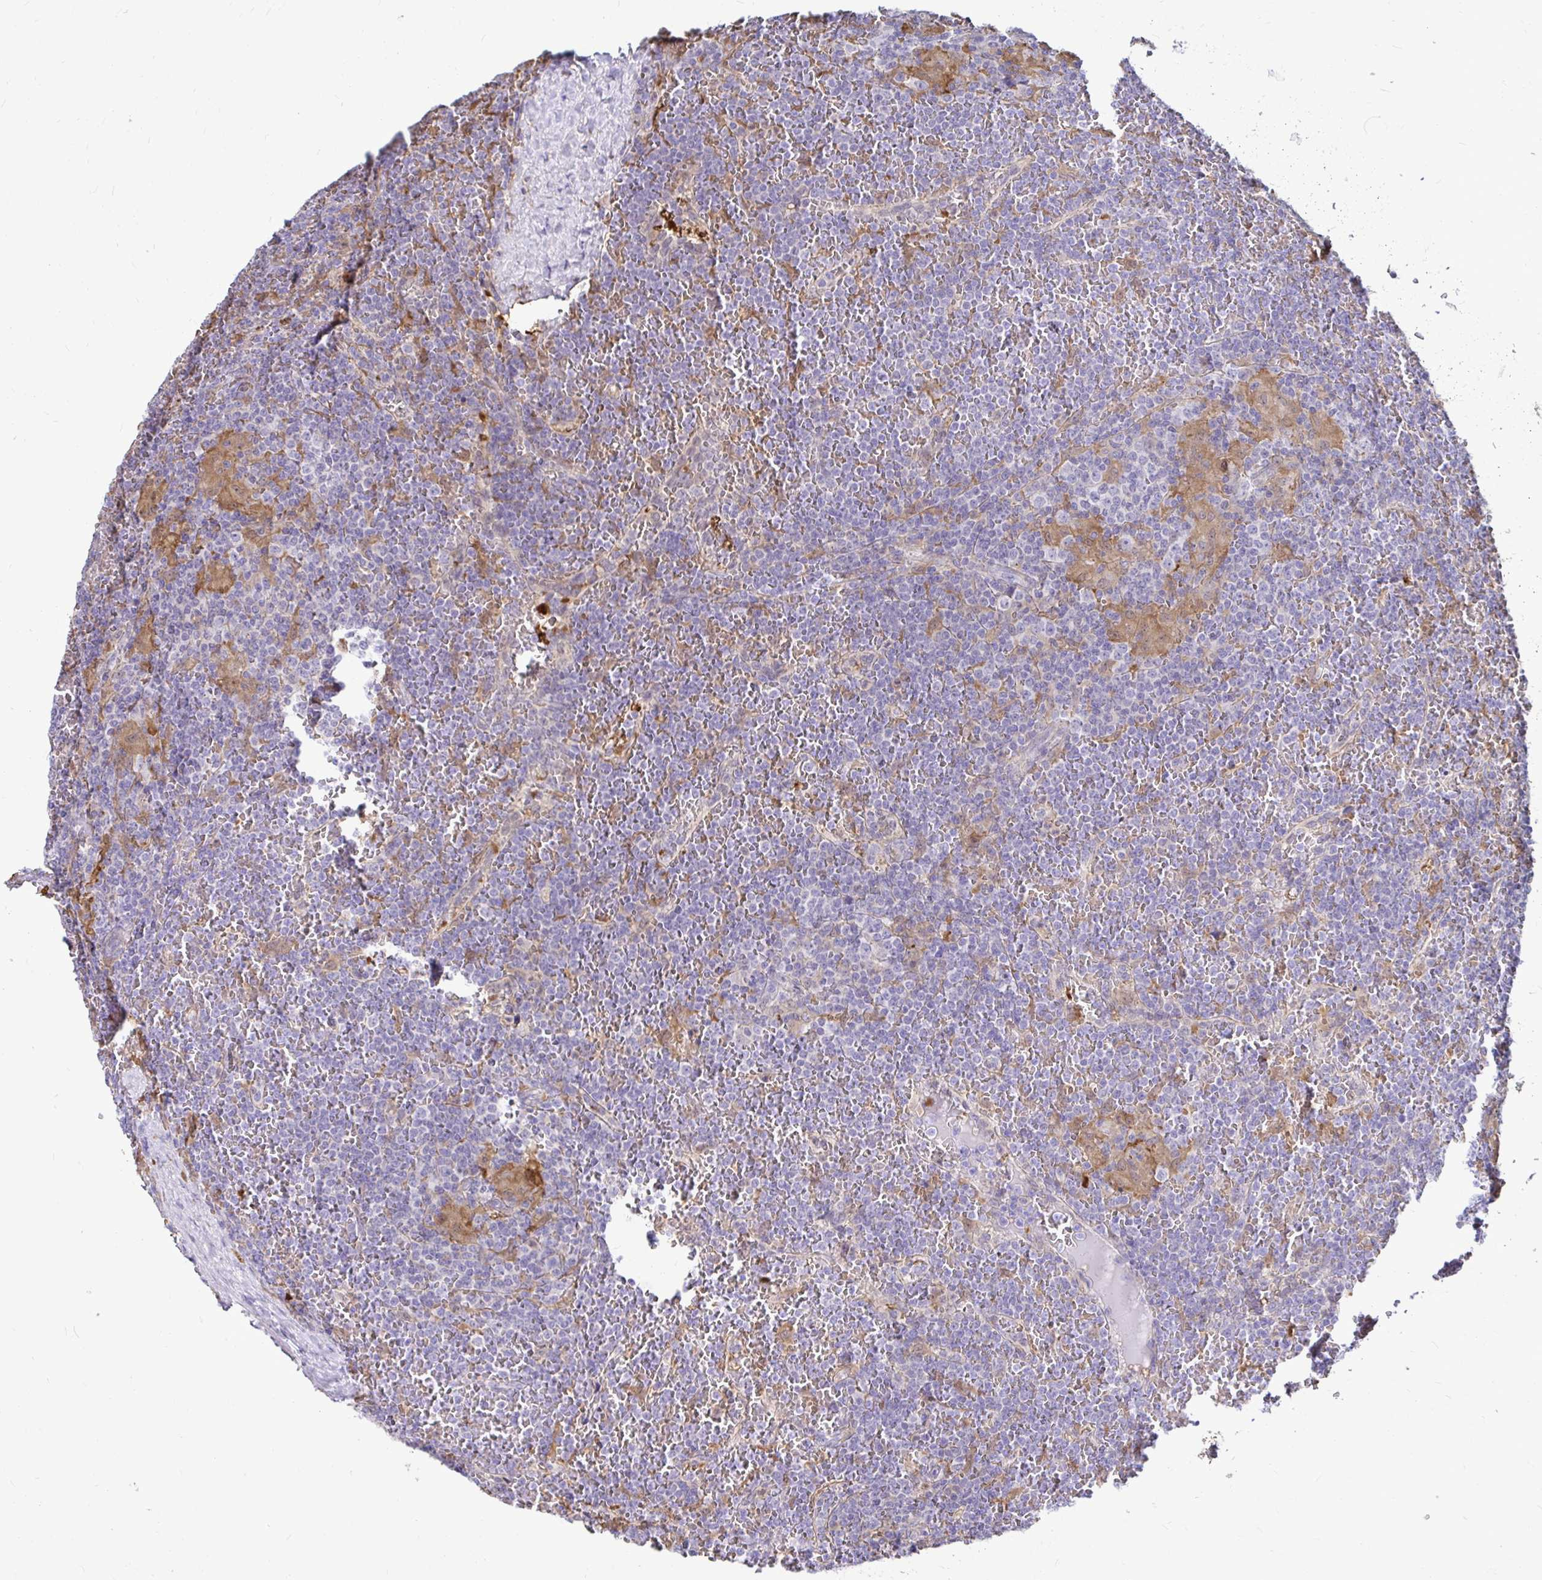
{"staining": {"intensity": "negative", "quantity": "none", "location": "none"}, "tissue": "lymphoma", "cell_type": "Tumor cells", "image_type": "cancer", "snomed": [{"axis": "morphology", "description": "Malignant lymphoma, non-Hodgkin's type, Low grade"}, {"axis": "topography", "description": "Spleen"}], "caption": "IHC histopathology image of lymphoma stained for a protein (brown), which exhibits no staining in tumor cells. Brightfield microscopy of immunohistochemistry (IHC) stained with DAB (brown) and hematoxylin (blue), captured at high magnification.", "gene": "IDH1", "patient": {"sex": "female", "age": 19}}